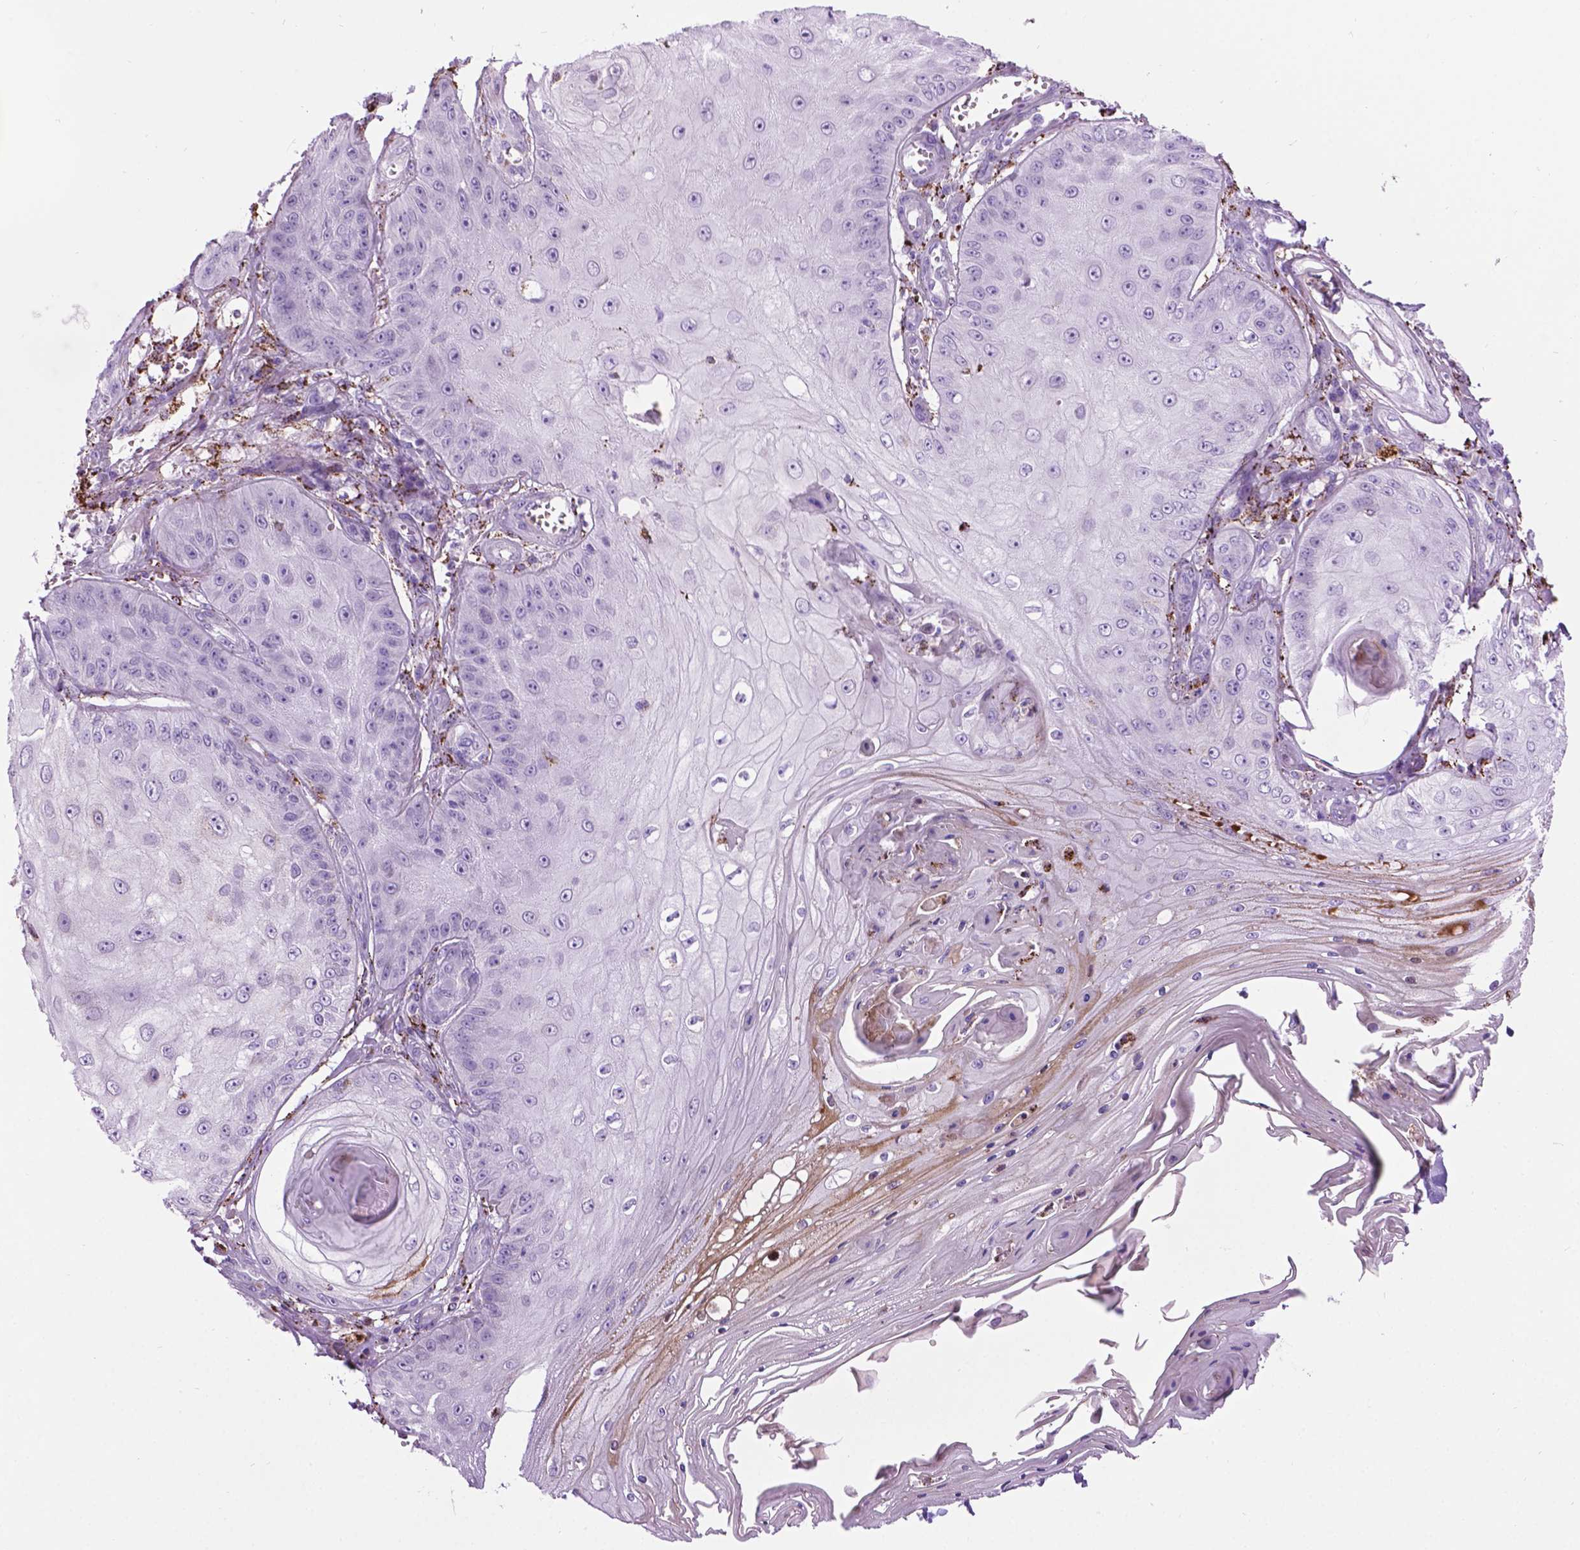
{"staining": {"intensity": "negative", "quantity": "none", "location": "none"}, "tissue": "skin cancer", "cell_type": "Tumor cells", "image_type": "cancer", "snomed": [{"axis": "morphology", "description": "Squamous cell carcinoma, NOS"}, {"axis": "topography", "description": "Skin"}], "caption": "This is an IHC micrograph of human skin cancer (squamous cell carcinoma). There is no positivity in tumor cells.", "gene": "TMEM132E", "patient": {"sex": "male", "age": 70}}